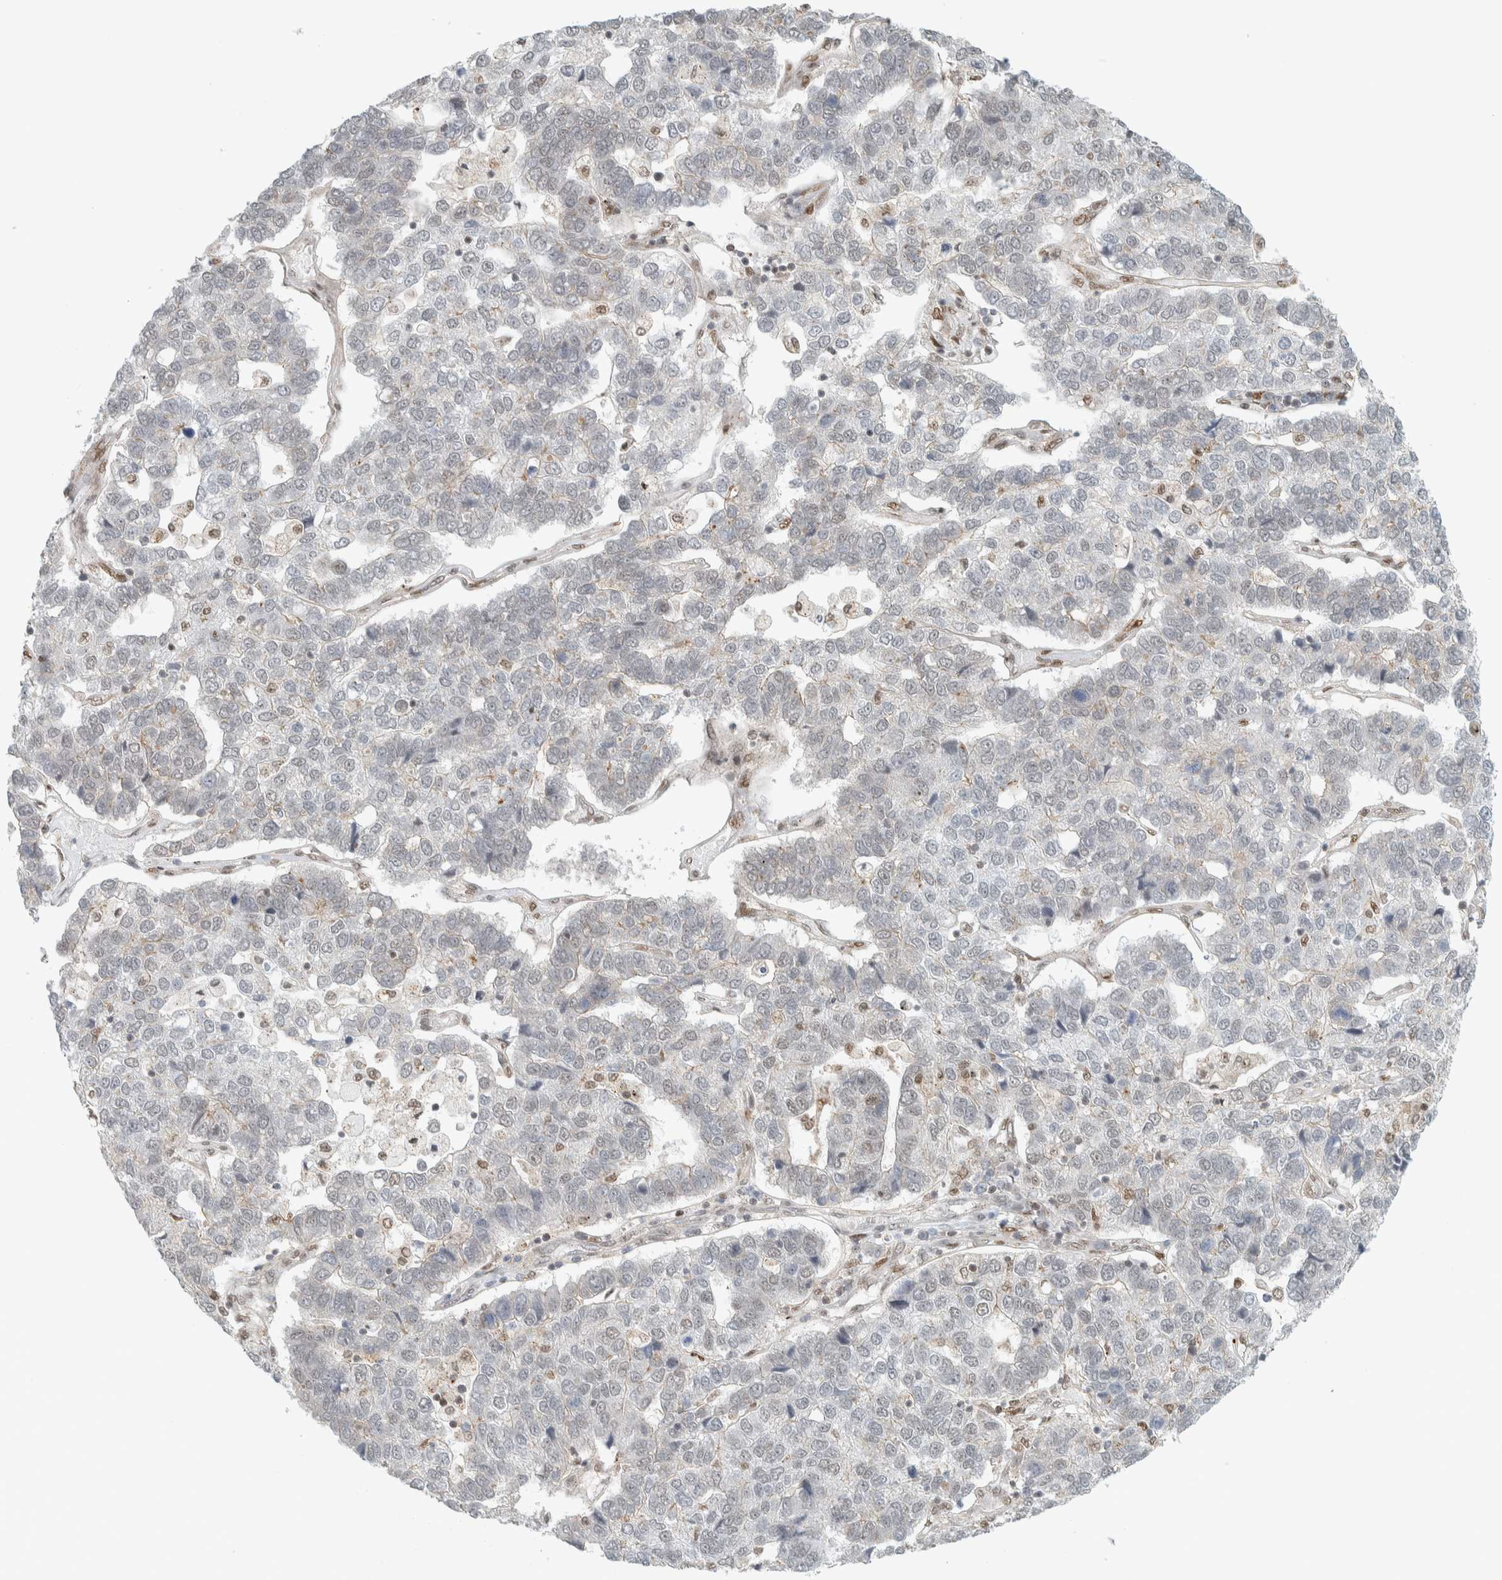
{"staining": {"intensity": "negative", "quantity": "none", "location": "none"}, "tissue": "pancreatic cancer", "cell_type": "Tumor cells", "image_type": "cancer", "snomed": [{"axis": "morphology", "description": "Adenocarcinoma, NOS"}, {"axis": "topography", "description": "Pancreas"}], "caption": "This micrograph is of pancreatic cancer stained with immunohistochemistry (IHC) to label a protein in brown with the nuclei are counter-stained blue. There is no positivity in tumor cells. (Stains: DAB IHC with hematoxylin counter stain, Microscopy: brightfield microscopy at high magnification).", "gene": "TFE3", "patient": {"sex": "female", "age": 61}}